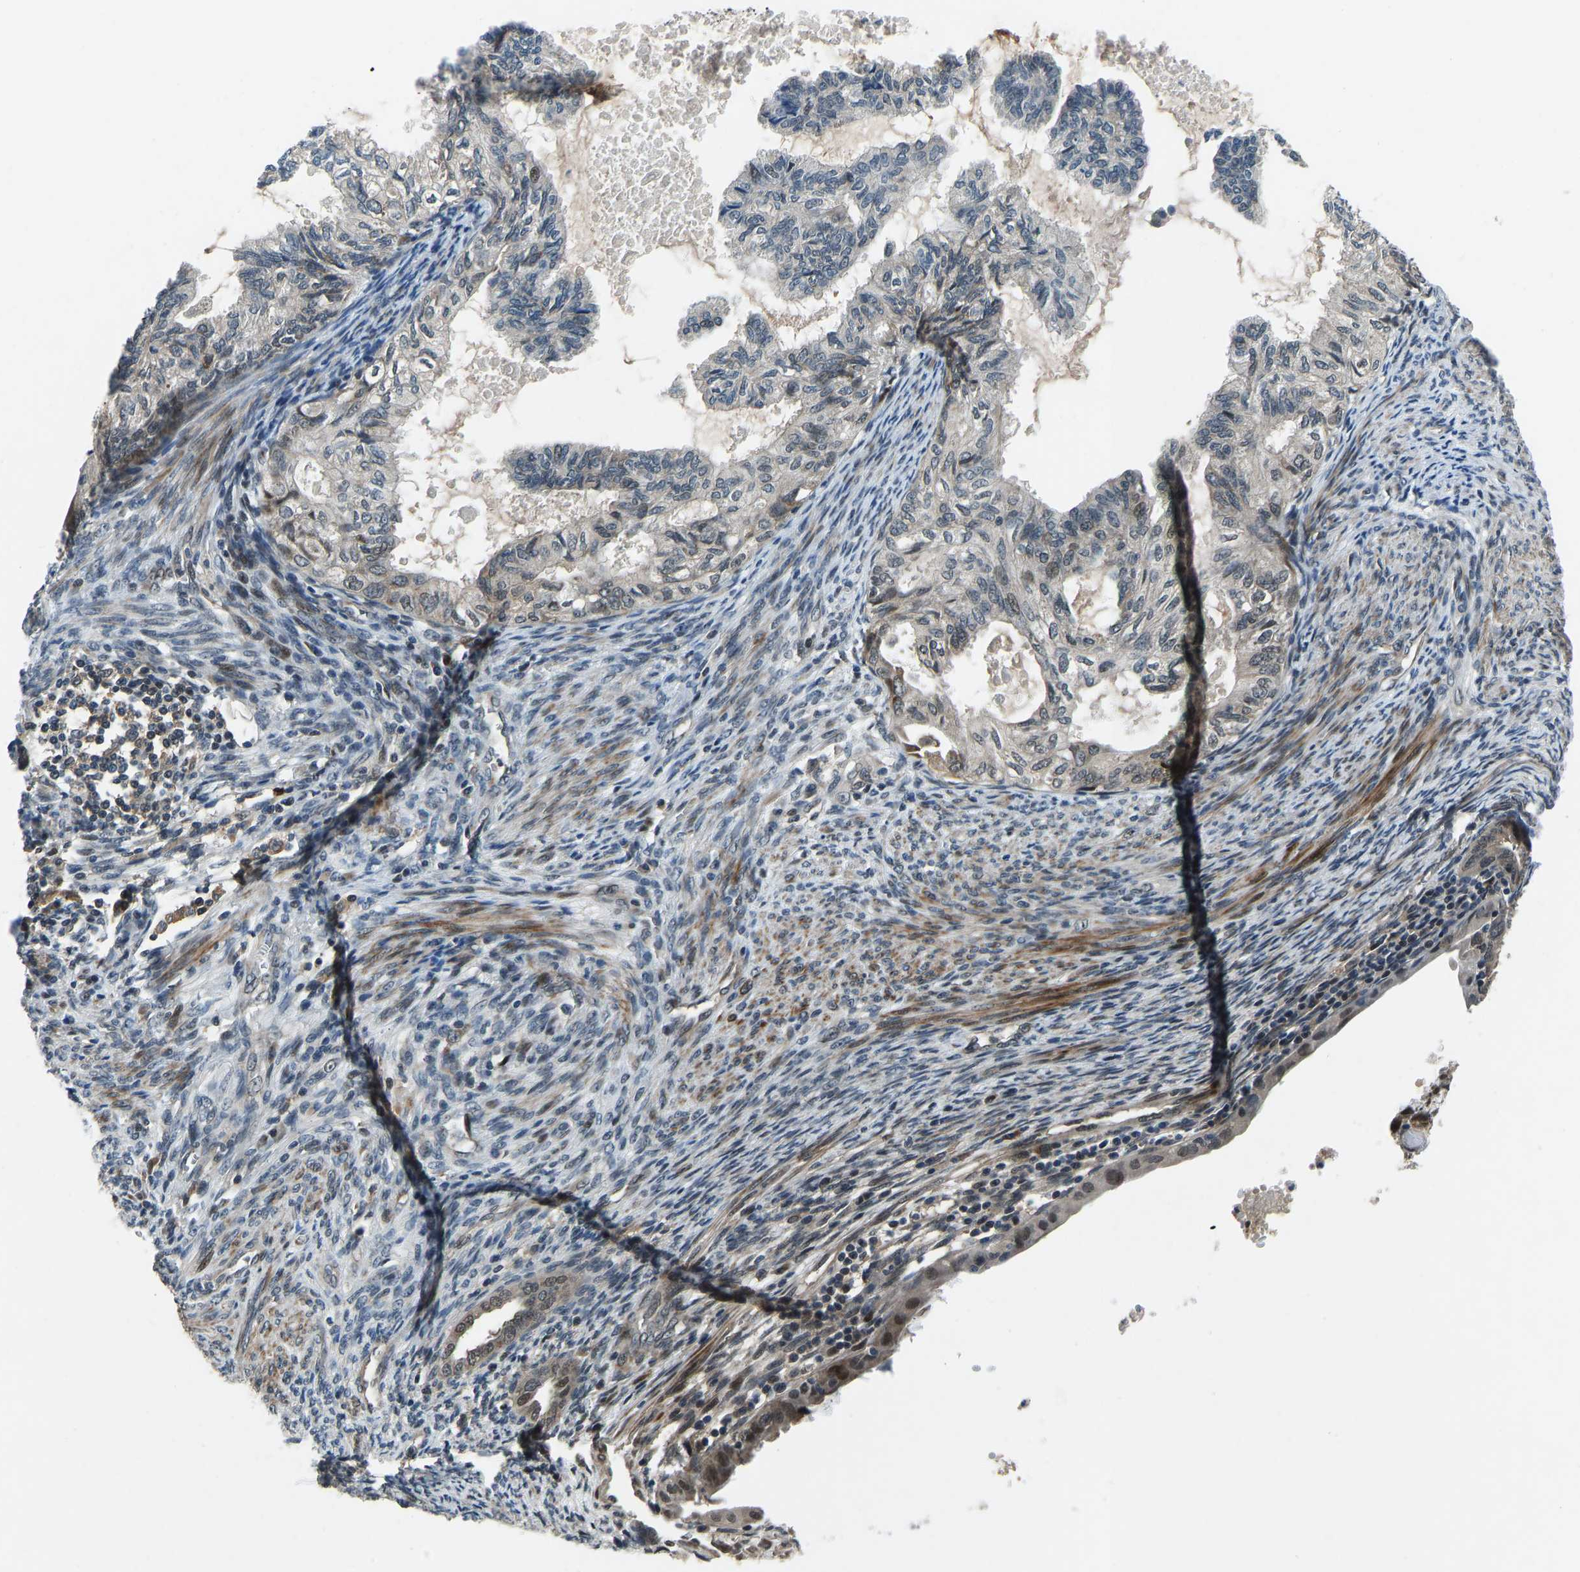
{"staining": {"intensity": "moderate", "quantity": "<25%", "location": "nuclear"}, "tissue": "cervical cancer", "cell_type": "Tumor cells", "image_type": "cancer", "snomed": [{"axis": "morphology", "description": "Normal tissue, NOS"}, {"axis": "morphology", "description": "Adenocarcinoma, NOS"}, {"axis": "topography", "description": "Cervix"}, {"axis": "topography", "description": "Endometrium"}], "caption": "Immunohistochemistry (DAB) staining of human adenocarcinoma (cervical) demonstrates moderate nuclear protein expression in about <25% of tumor cells.", "gene": "RLIM", "patient": {"sex": "female", "age": 86}}